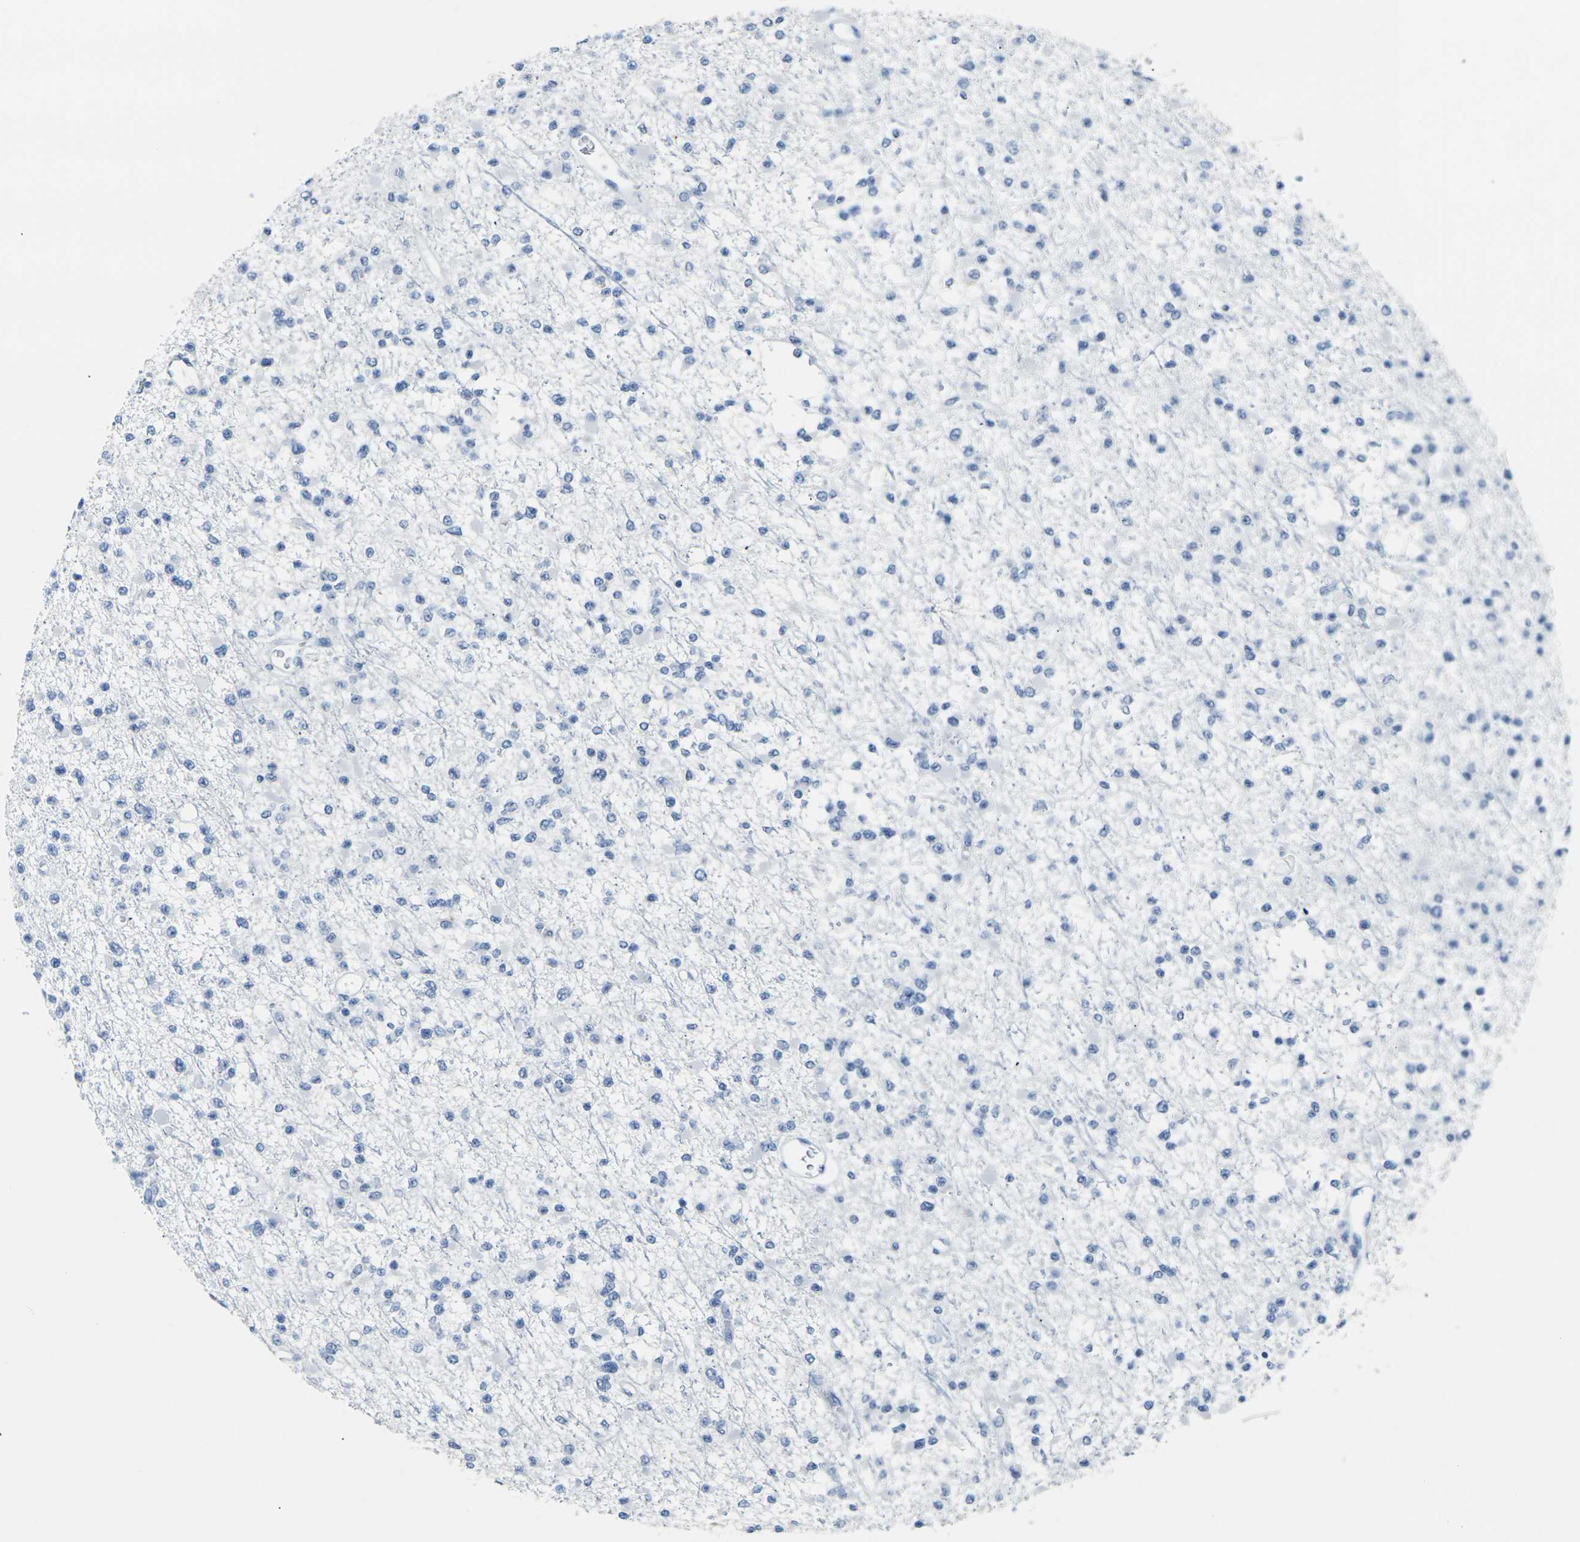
{"staining": {"intensity": "negative", "quantity": "none", "location": "none"}, "tissue": "glioma", "cell_type": "Tumor cells", "image_type": "cancer", "snomed": [{"axis": "morphology", "description": "Glioma, malignant, Low grade"}, {"axis": "topography", "description": "Brain"}], "caption": "An image of human low-grade glioma (malignant) is negative for staining in tumor cells.", "gene": "CLDN7", "patient": {"sex": "female", "age": 22}}